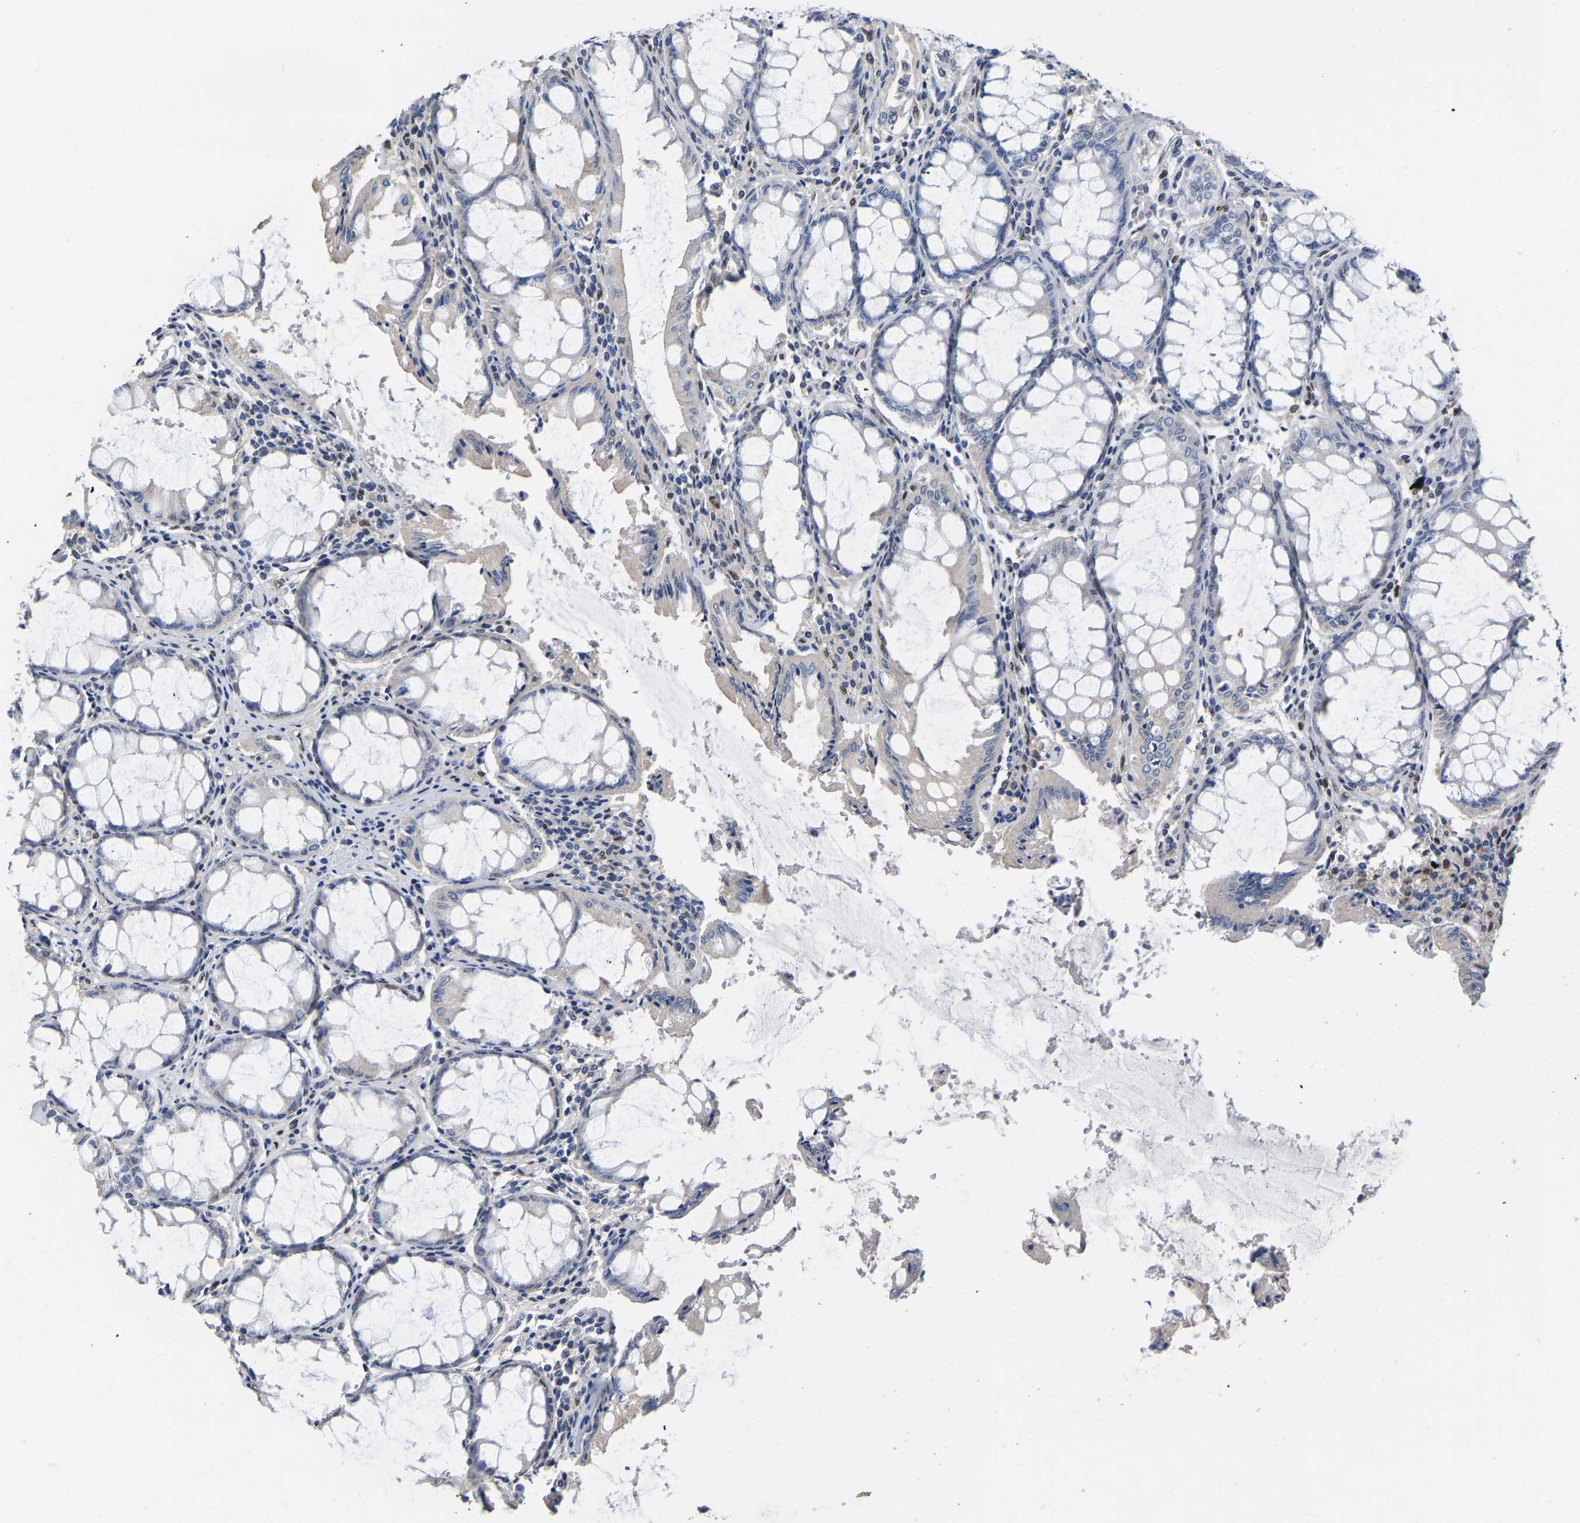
{"staining": {"intensity": "negative", "quantity": "none", "location": "none"}, "tissue": "colorectal cancer", "cell_type": "Tumor cells", "image_type": "cancer", "snomed": [{"axis": "morphology", "description": "Normal tissue, NOS"}, {"axis": "morphology", "description": "Adenocarcinoma, NOS"}, {"axis": "topography", "description": "Rectum"}], "caption": "This is a photomicrograph of immunohistochemistry (IHC) staining of colorectal adenocarcinoma, which shows no expression in tumor cells. (Stains: DAB (3,3'-diaminobenzidine) immunohistochemistry with hematoxylin counter stain, Microscopy: brightfield microscopy at high magnification).", "gene": "QKI", "patient": {"sex": "female", "age": 66}}